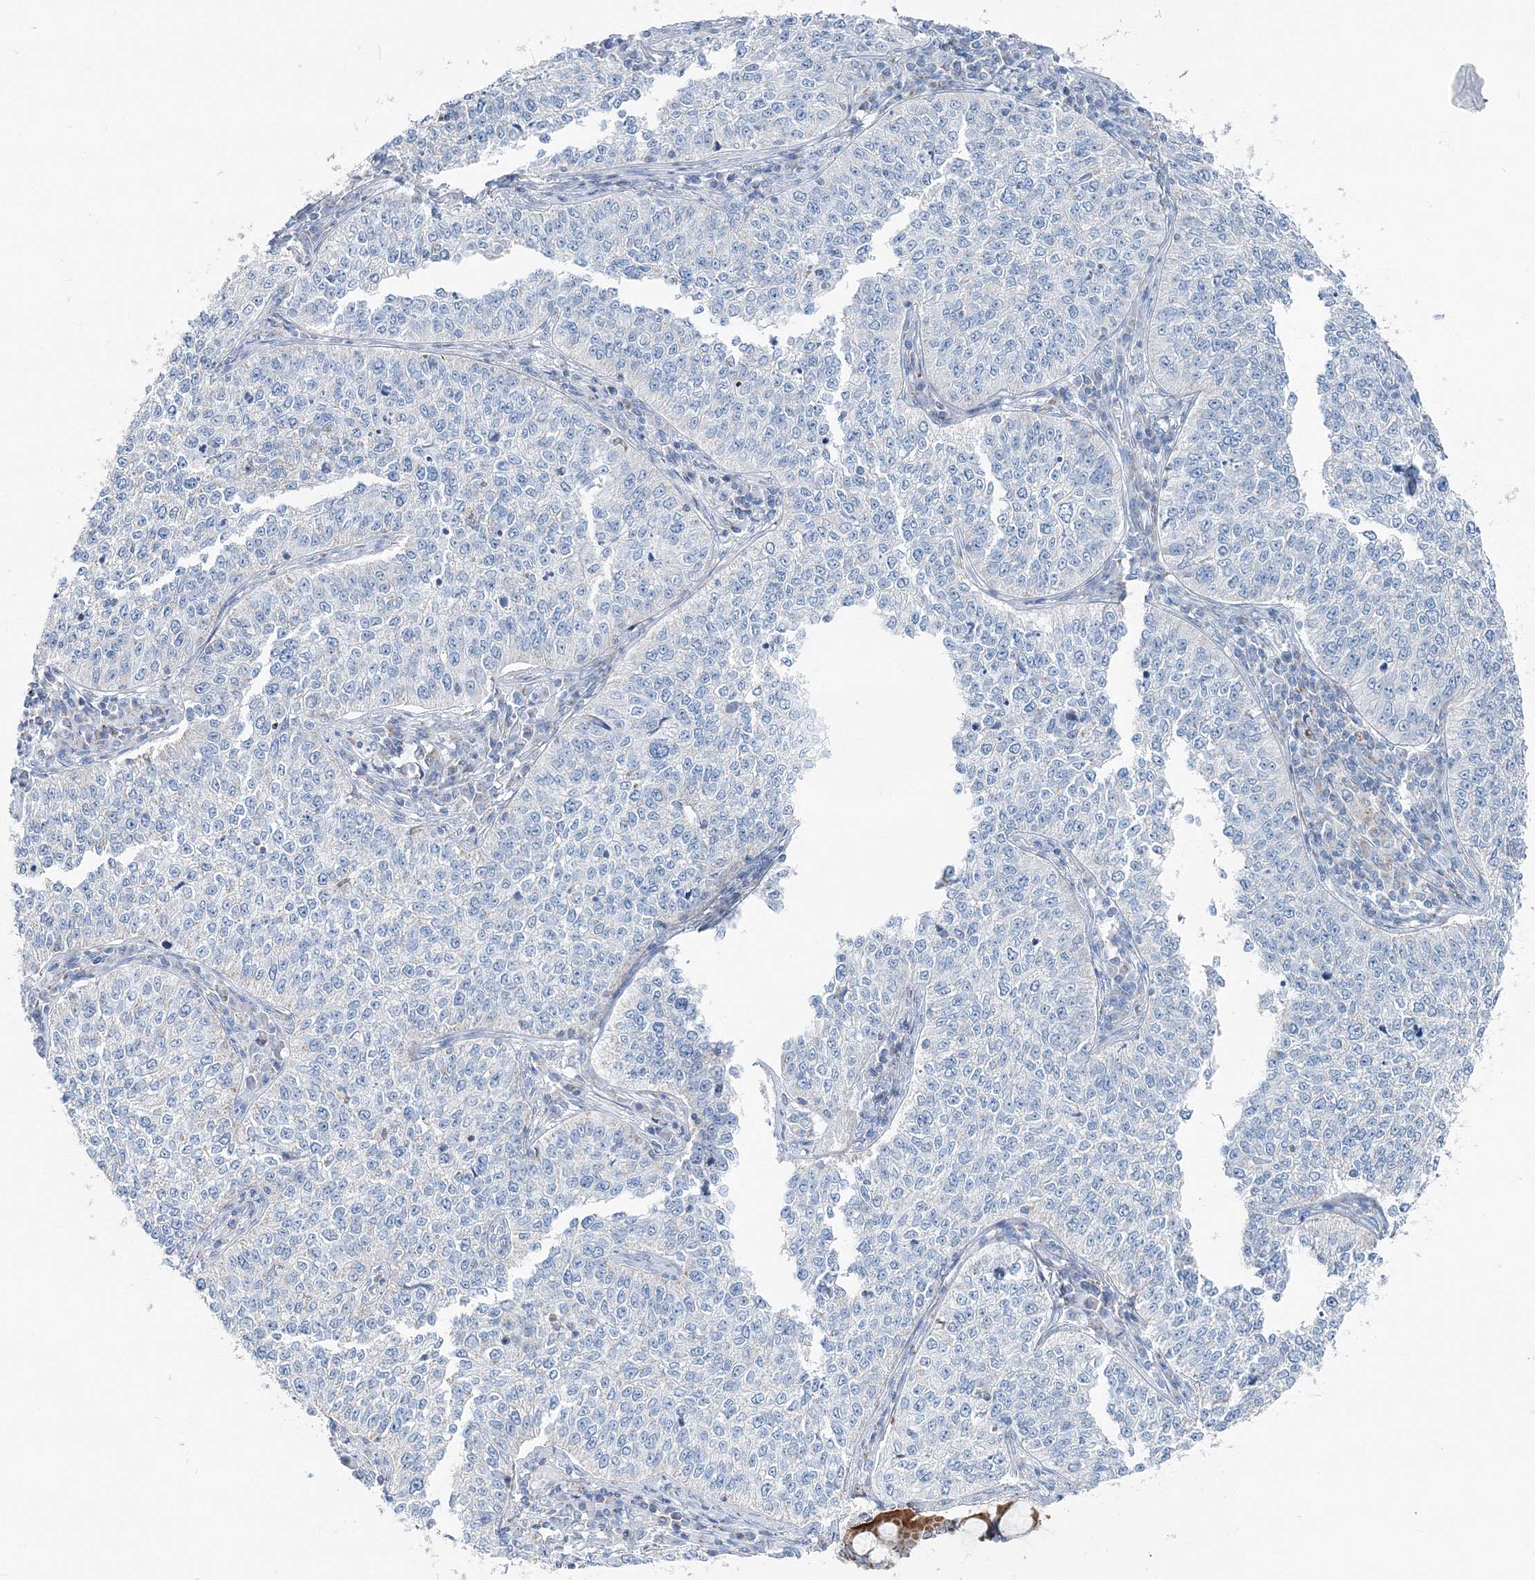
{"staining": {"intensity": "negative", "quantity": "none", "location": "none"}, "tissue": "cervical cancer", "cell_type": "Tumor cells", "image_type": "cancer", "snomed": [{"axis": "morphology", "description": "Squamous cell carcinoma, NOS"}, {"axis": "topography", "description": "Cervix"}], "caption": "A high-resolution histopathology image shows immunohistochemistry staining of cervical cancer, which demonstrates no significant positivity in tumor cells.", "gene": "GABARAPL2", "patient": {"sex": "female", "age": 35}}